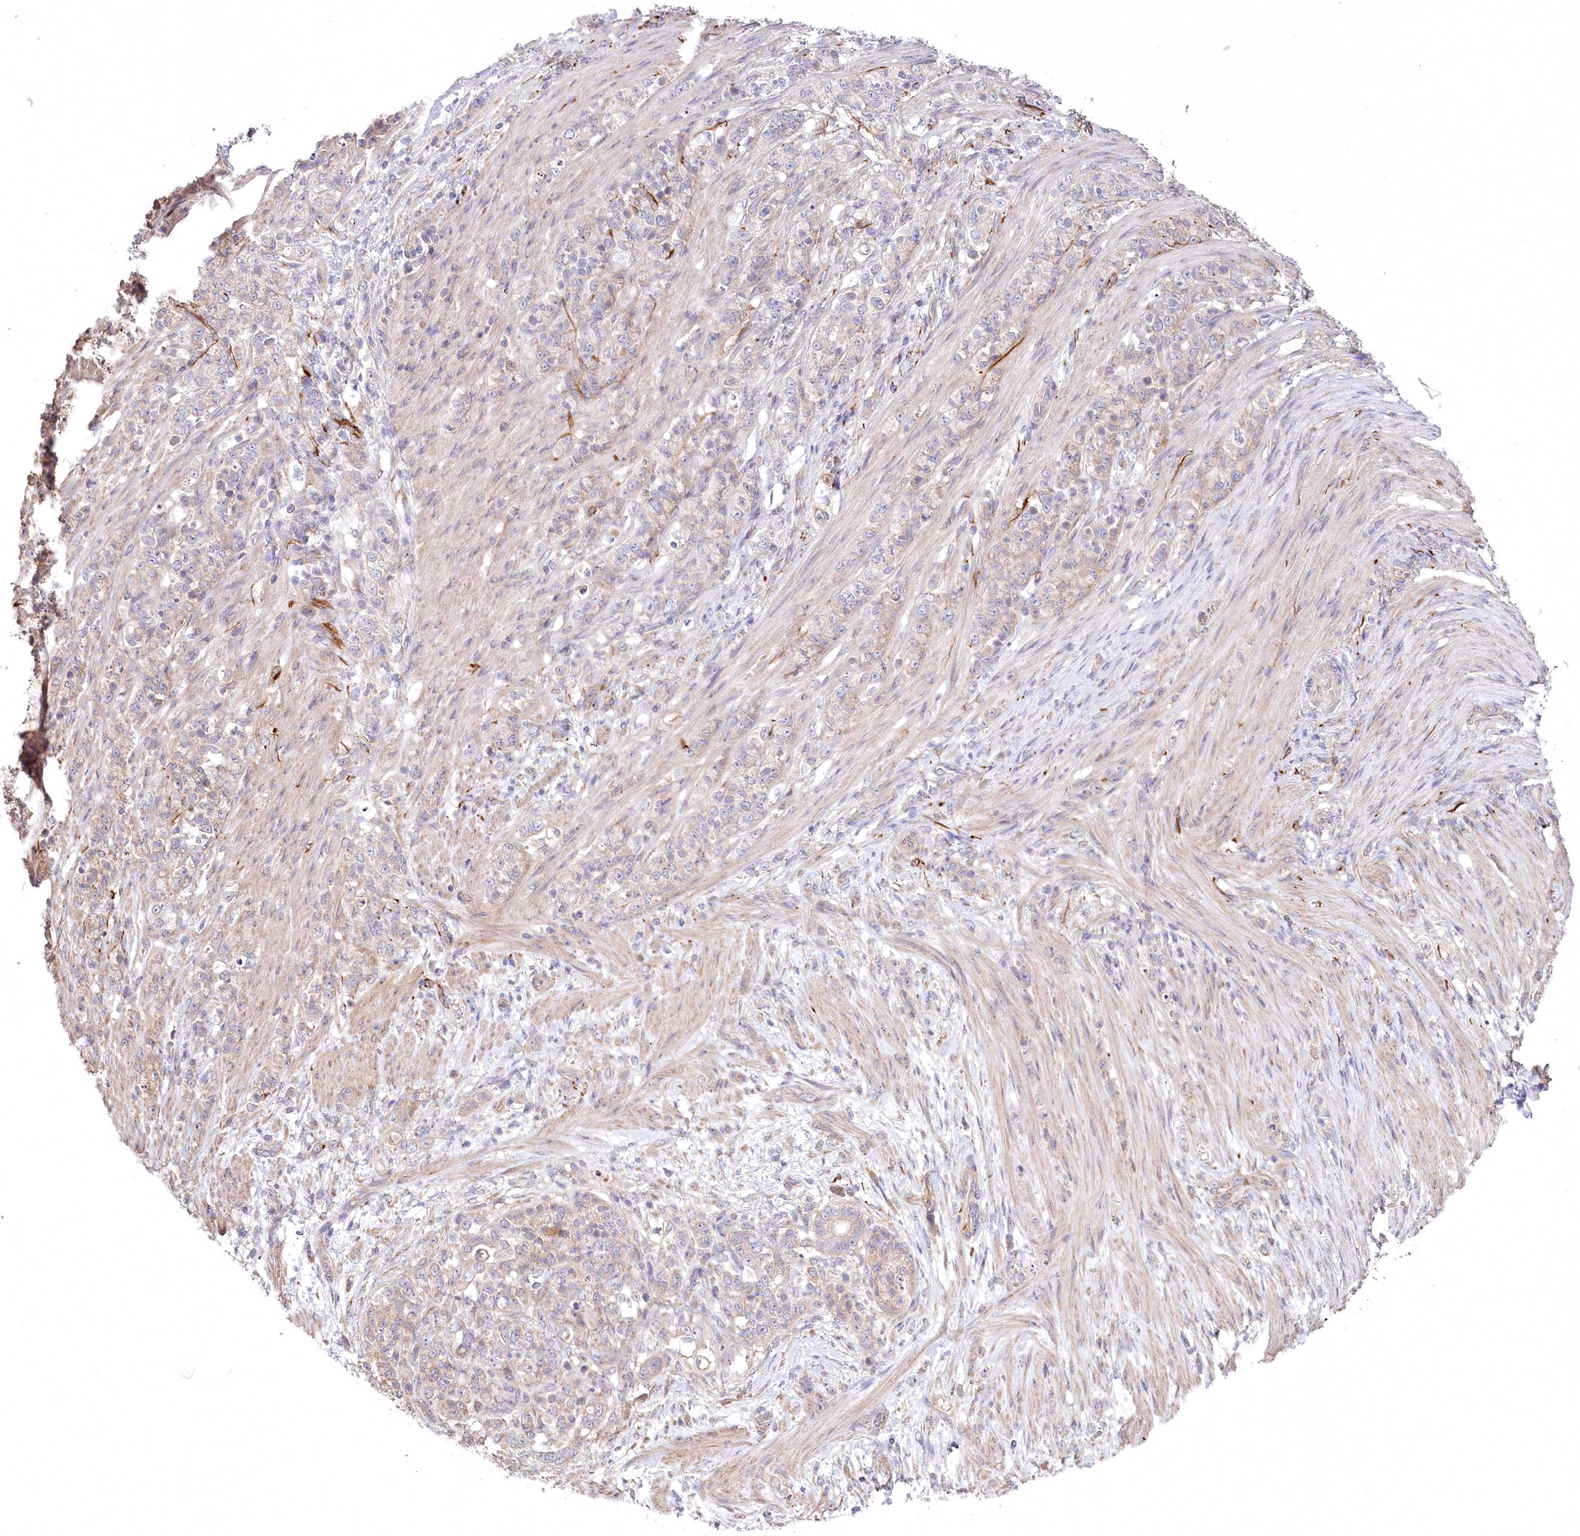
{"staining": {"intensity": "weak", "quantity": "<25%", "location": "cytoplasmic/membranous"}, "tissue": "stomach cancer", "cell_type": "Tumor cells", "image_type": "cancer", "snomed": [{"axis": "morphology", "description": "Adenocarcinoma, NOS"}, {"axis": "topography", "description": "Stomach"}], "caption": "Immunohistochemistry (IHC) photomicrograph of human stomach cancer stained for a protein (brown), which reveals no positivity in tumor cells.", "gene": "PRSS53", "patient": {"sex": "female", "age": 79}}